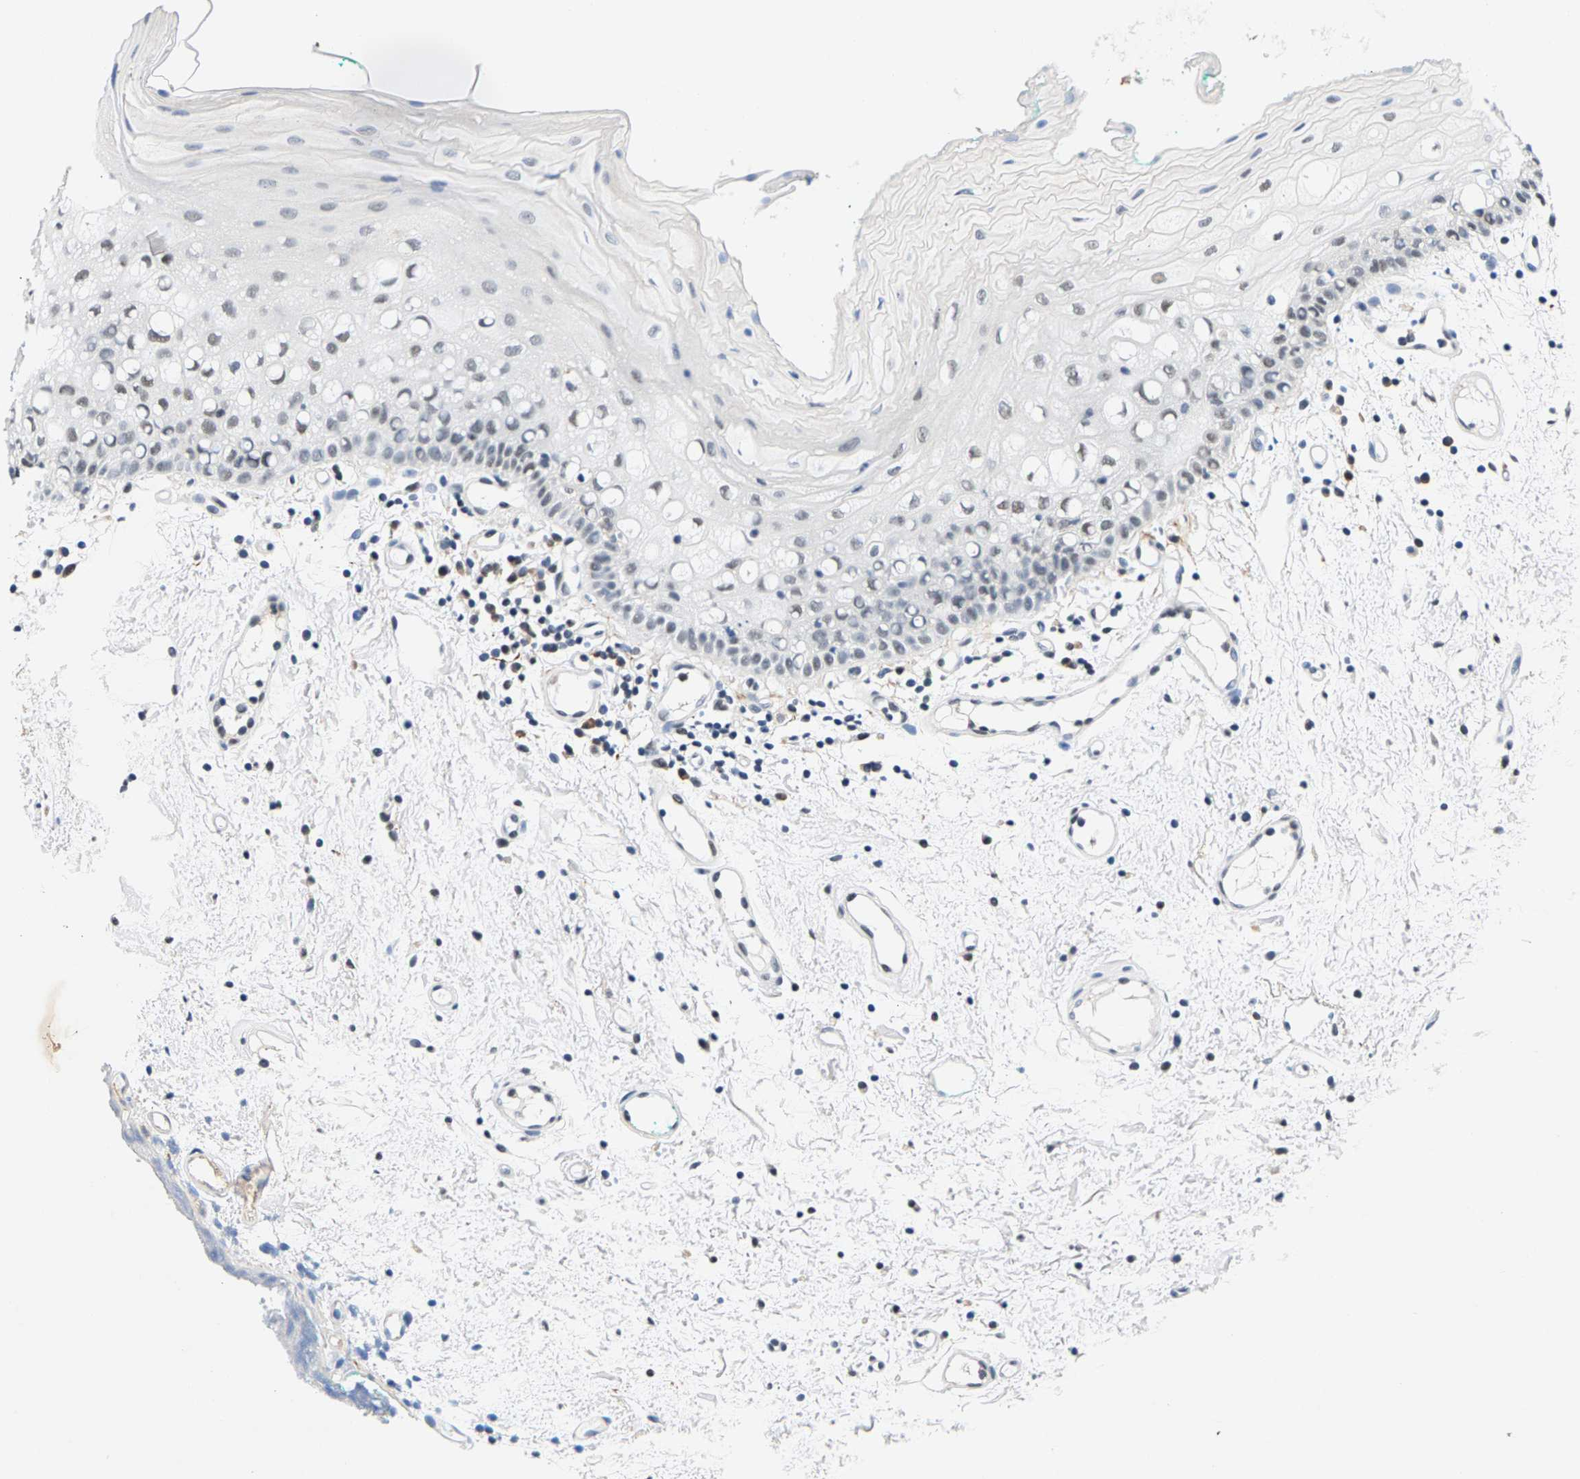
{"staining": {"intensity": "weak", "quantity": "<25%", "location": "nuclear"}, "tissue": "oral mucosa", "cell_type": "Squamous epithelial cells", "image_type": "normal", "snomed": [{"axis": "morphology", "description": "Normal tissue, NOS"}, {"axis": "morphology", "description": "Squamous cell carcinoma, NOS"}, {"axis": "topography", "description": "Oral tissue"}, {"axis": "topography", "description": "Salivary gland"}, {"axis": "topography", "description": "Head-Neck"}], "caption": "Oral mucosa stained for a protein using immunohistochemistry (IHC) reveals no expression squamous epithelial cells.", "gene": "ATF2", "patient": {"sex": "female", "age": 62}}